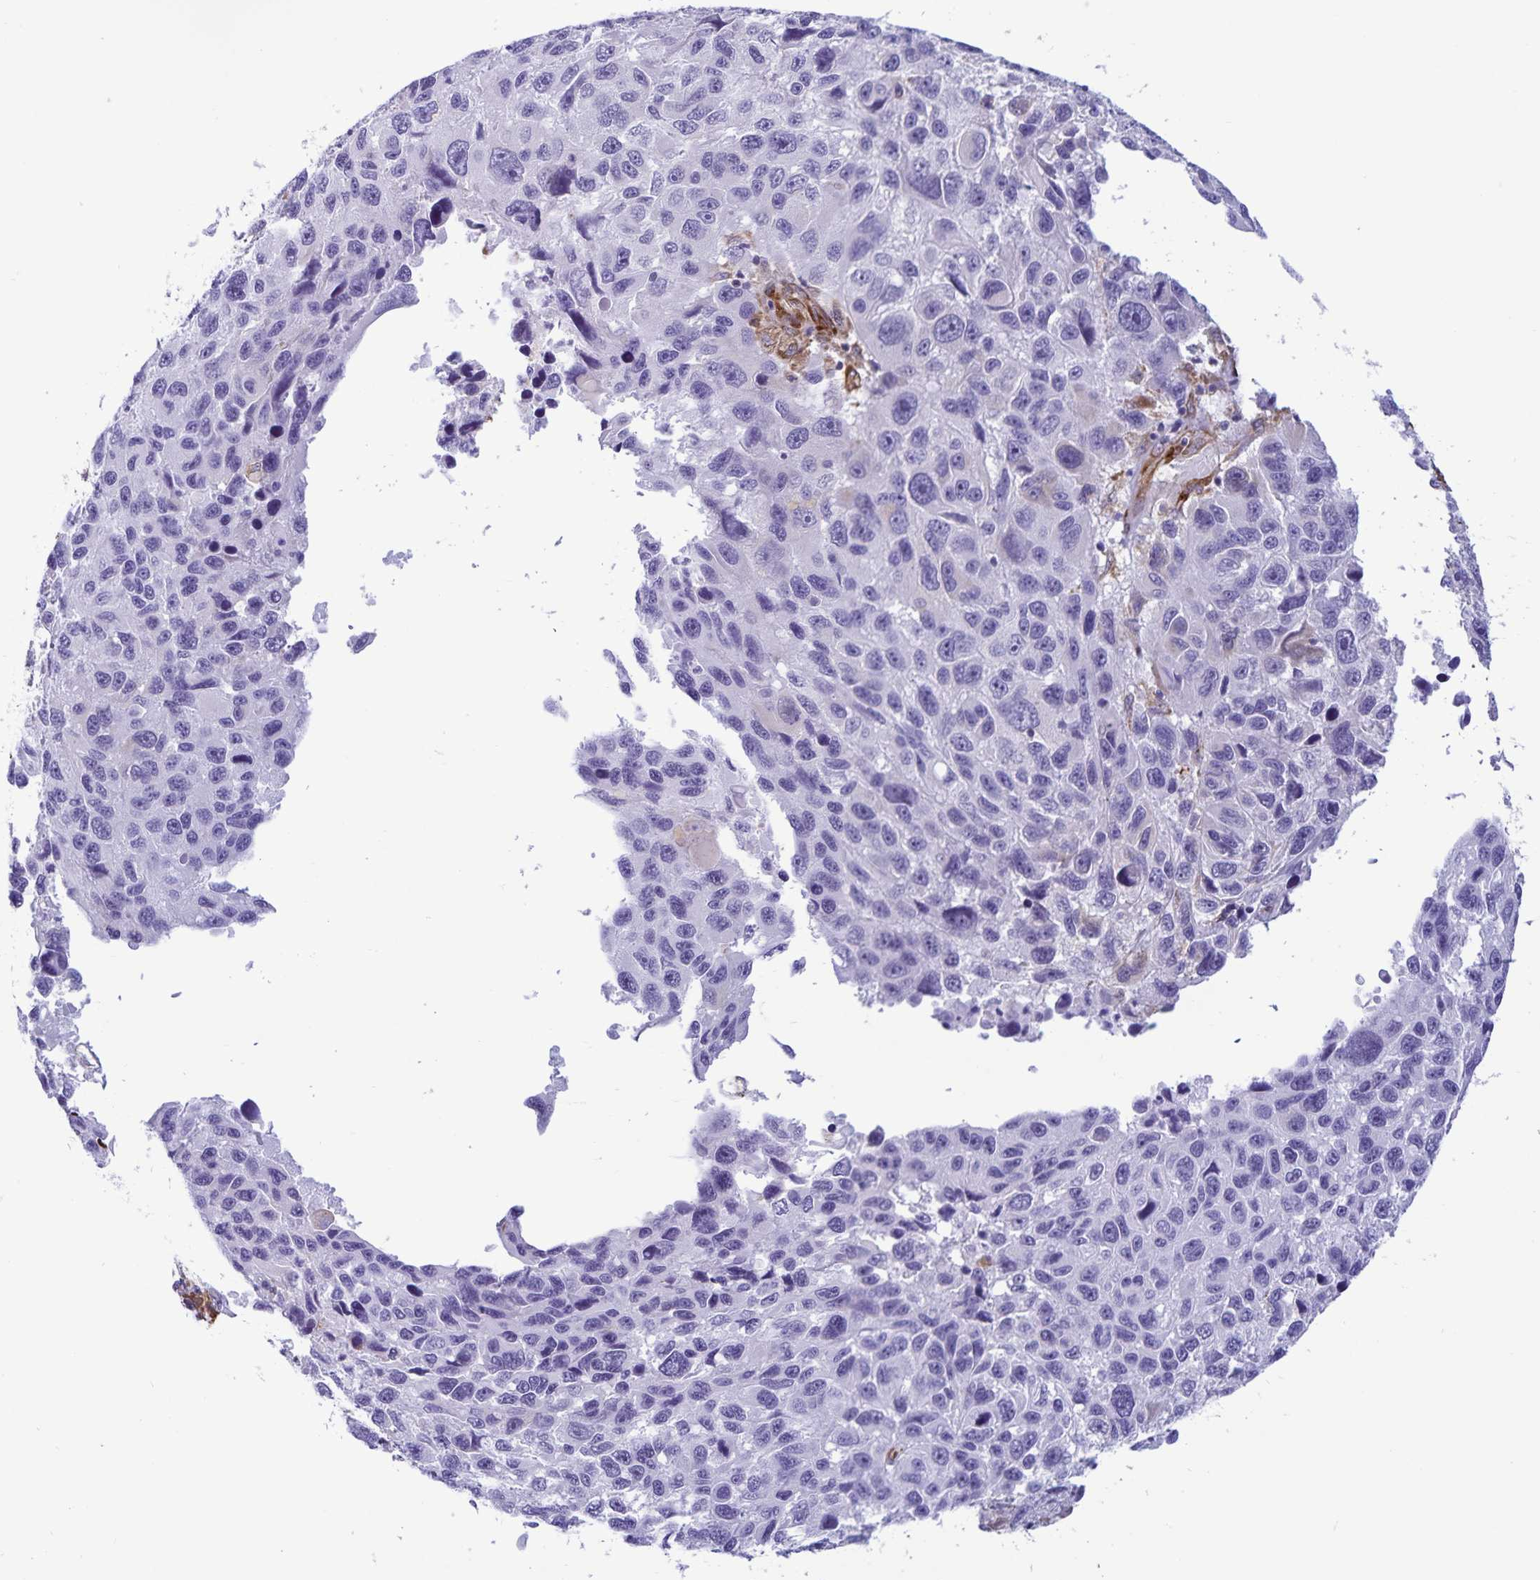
{"staining": {"intensity": "negative", "quantity": "none", "location": "none"}, "tissue": "melanoma", "cell_type": "Tumor cells", "image_type": "cancer", "snomed": [{"axis": "morphology", "description": "Malignant melanoma, NOS"}, {"axis": "topography", "description": "Skin"}], "caption": "High magnification brightfield microscopy of melanoma stained with DAB (3,3'-diaminobenzidine) (brown) and counterstained with hematoxylin (blue): tumor cells show no significant staining.", "gene": "RCN1", "patient": {"sex": "male", "age": 53}}